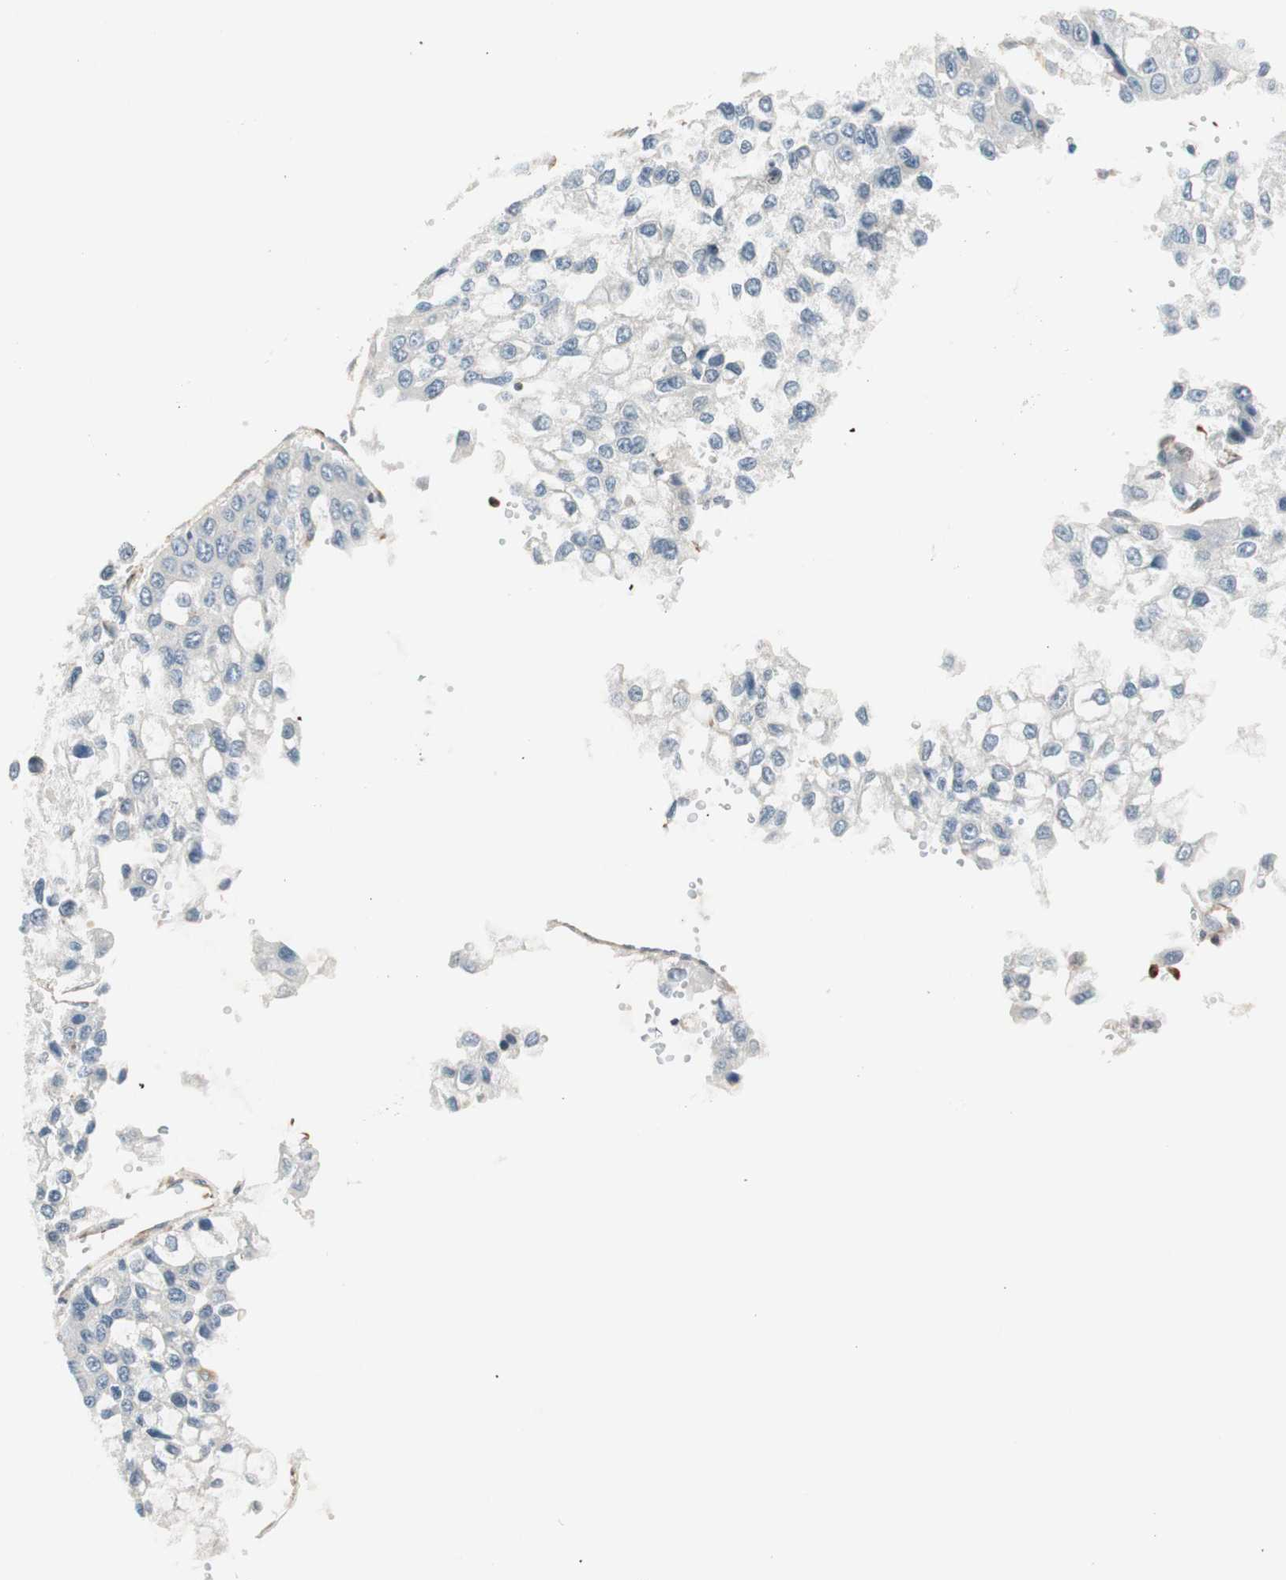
{"staining": {"intensity": "negative", "quantity": "none", "location": "none"}, "tissue": "liver cancer", "cell_type": "Tumor cells", "image_type": "cancer", "snomed": [{"axis": "morphology", "description": "Carcinoma, Hepatocellular, NOS"}, {"axis": "topography", "description": "Liver"}], "caption": "There is no significant positivity in tumor cells of liver cancer.", "gene": "MAD2L2", "patient": {"sex": "female", "age": 66}}